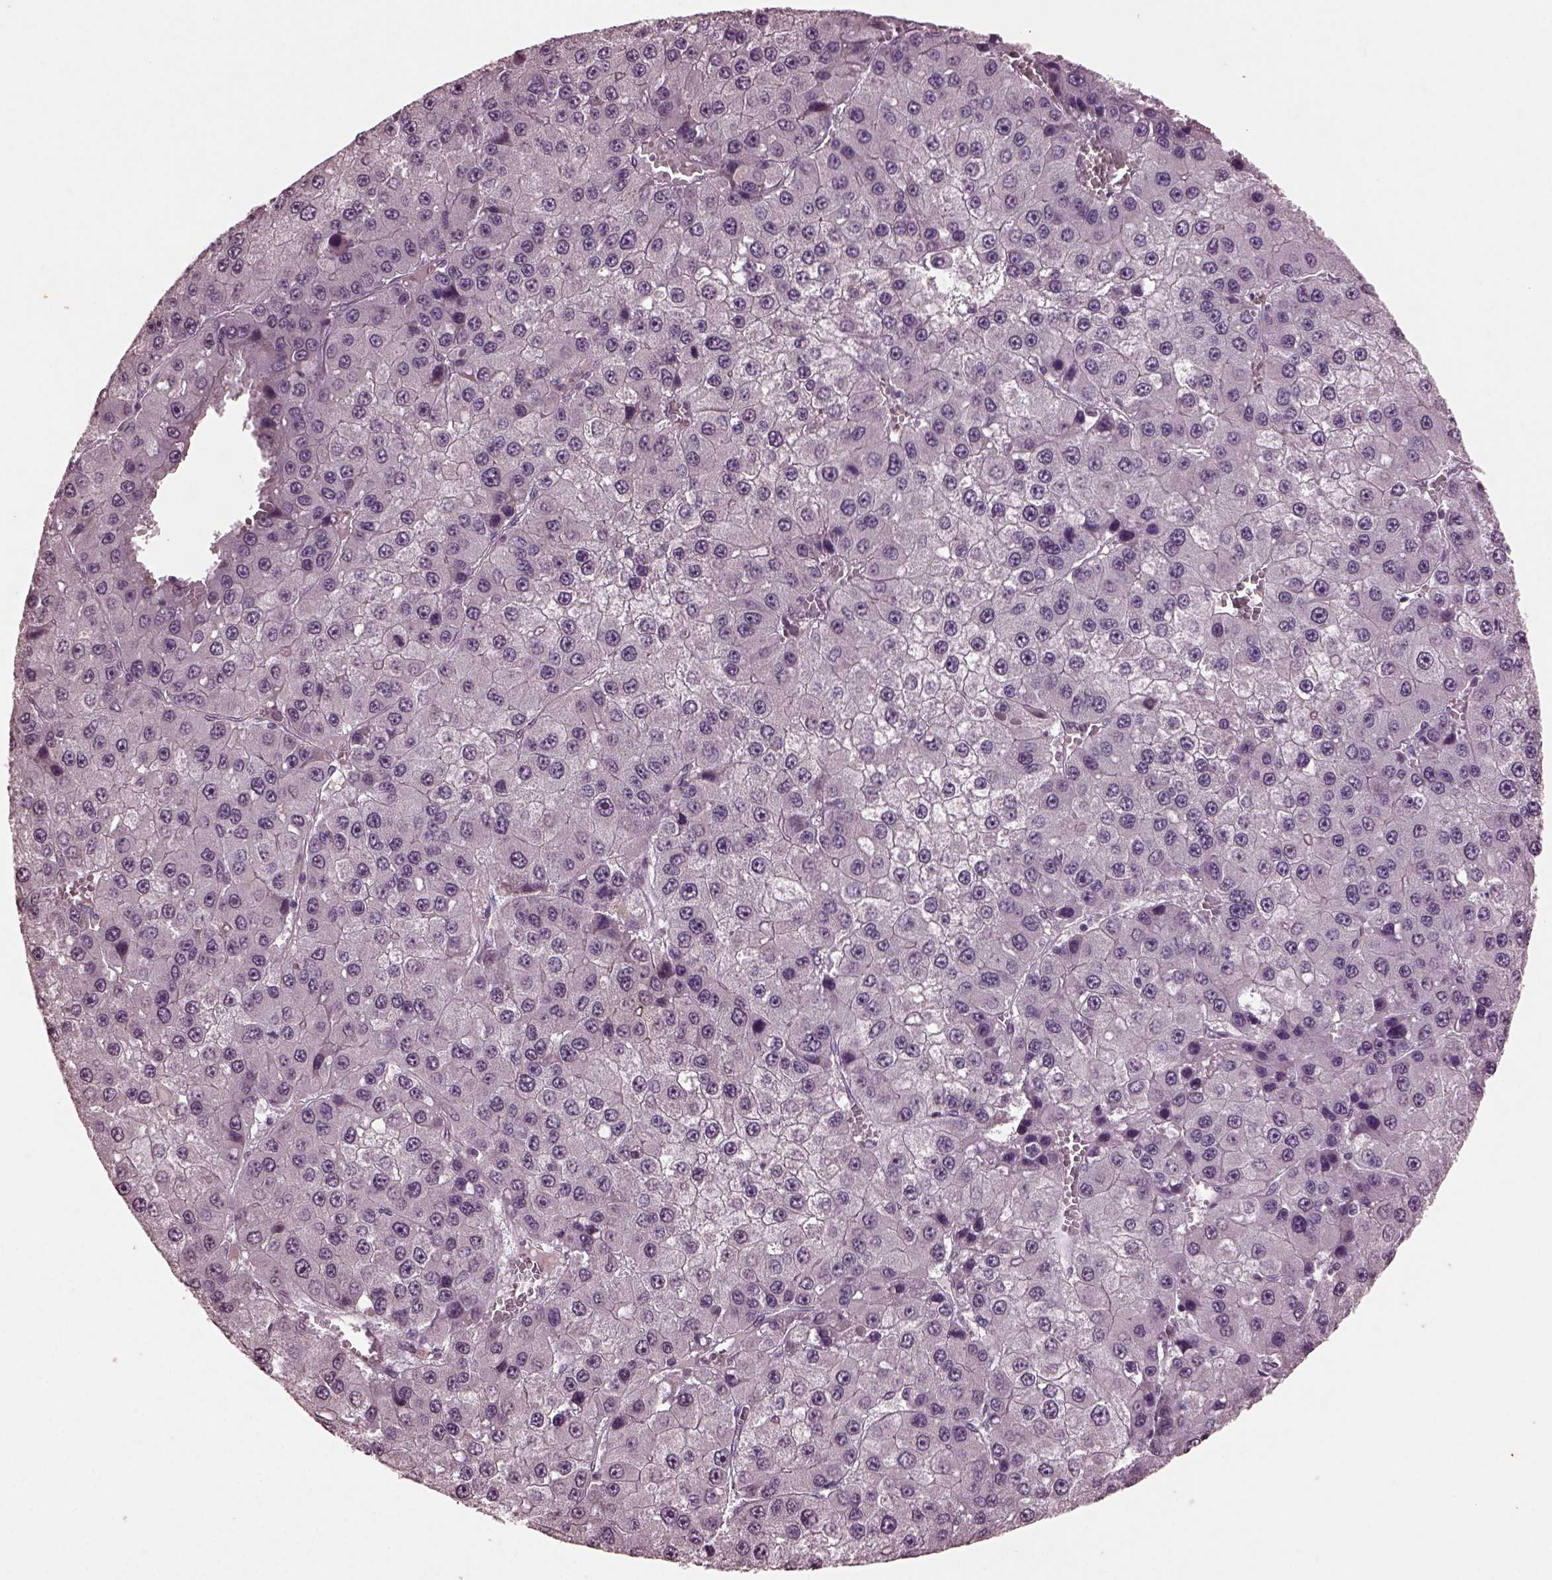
{"staining": {"intensity": "negative", "quantity": "none", "location": "none"}, "tissue": "liver cancer", "cell_type": "Tumor cells", "image_type": "cancer", "snomed": [{"axis": "morphology", "description": "Carcinoma, Hepatocellular, NOS"}, {"axis": "topography", "description": "Liver"}], "caption": "Immunohistochemistry (IHC) histopathology image of human hepatocellular carcinoma (liver) stained for a protein (brown), which exhibits no expression in tumor cells.", "gene": "IL18RAP", "patient": {"sex": "female", "age": 73}}